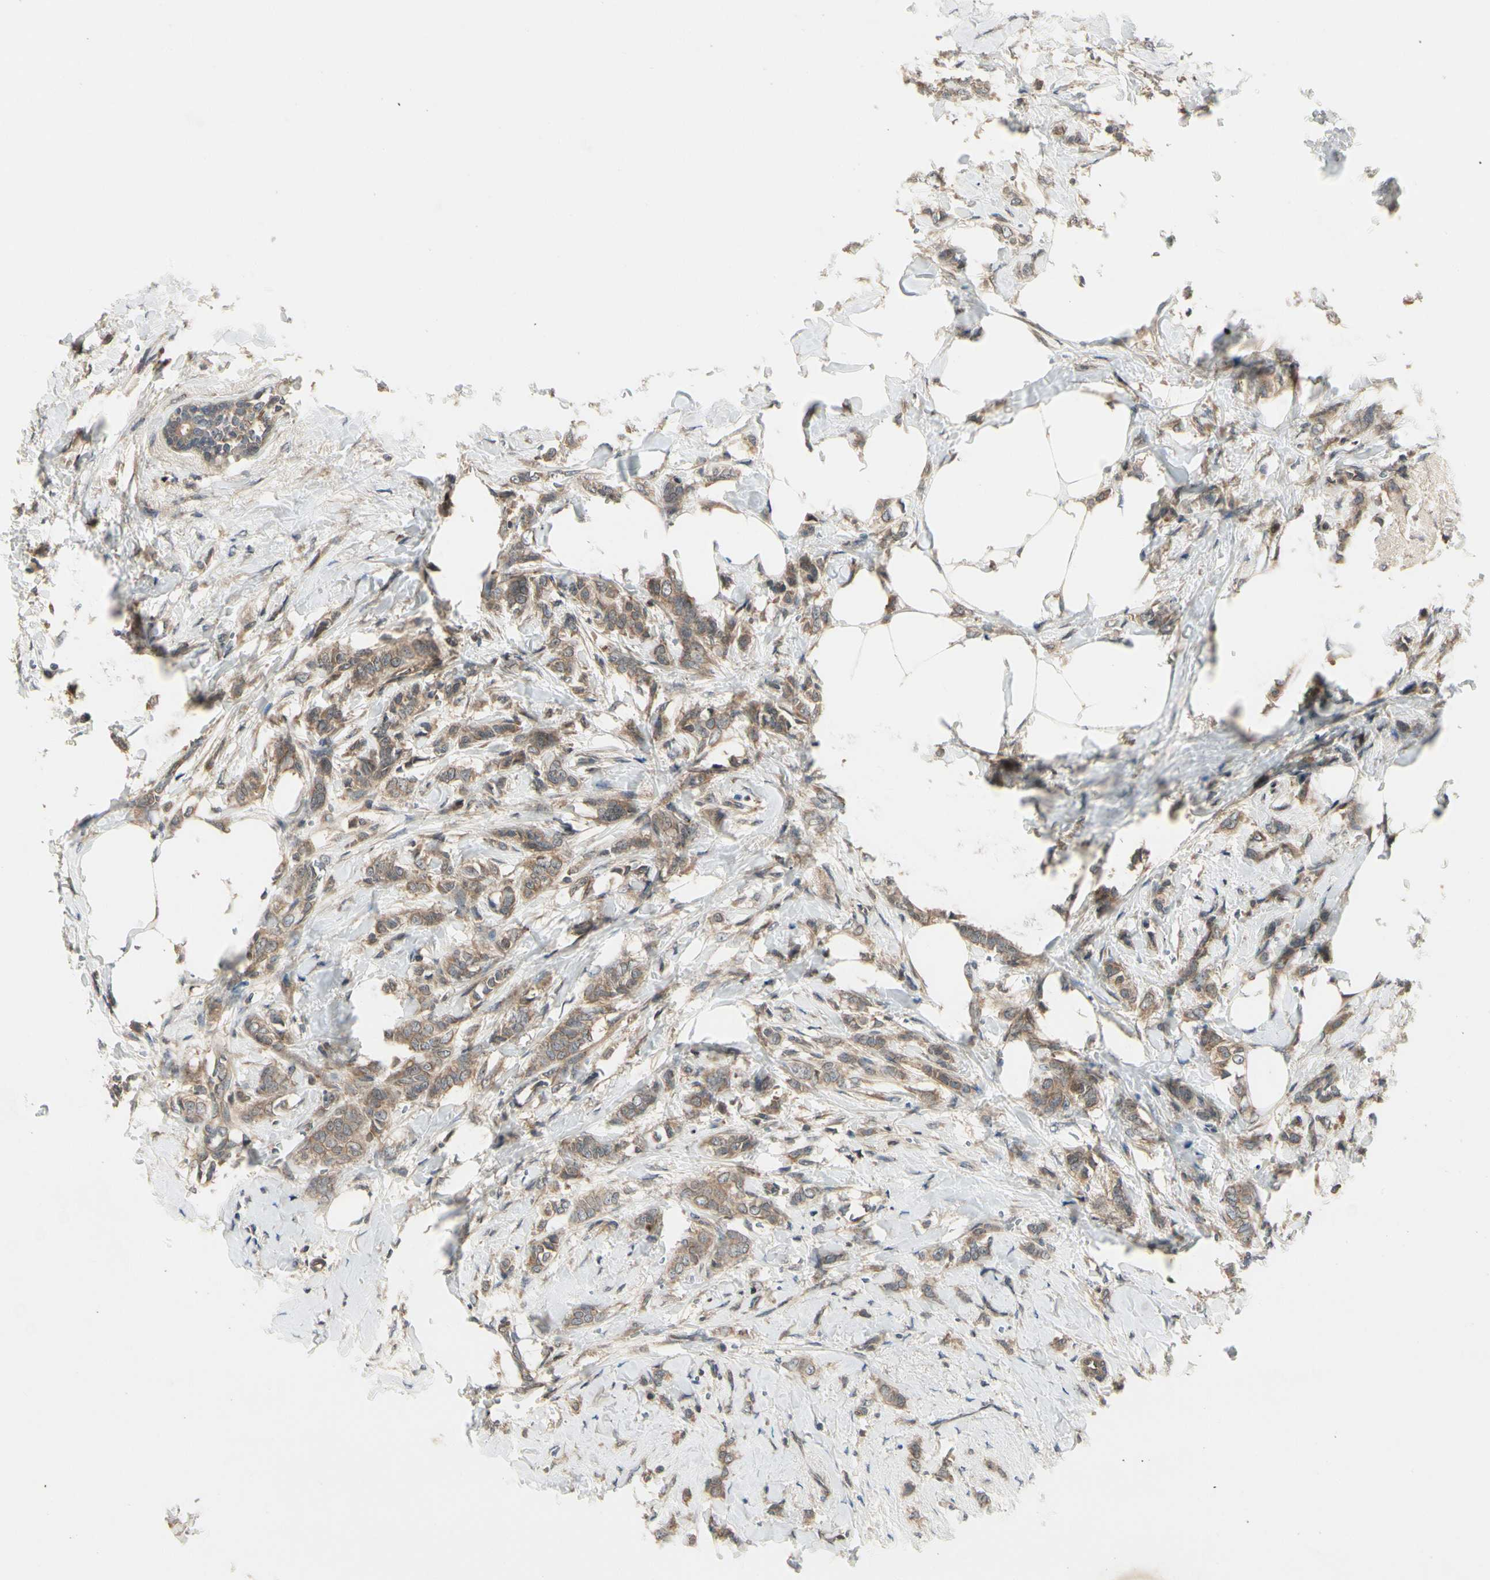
{"staining": {"intensity": "moderate", "quantity": ">75%", "location": "cytoplasmic/membranous"}, "tissue": "breast cancer", "cell_type": "Tumor cells", "image_type": "cancer", "snomed": [{"axis": "morphology", "description": "Lobular carcinoma, in situ"}, {"axis": "morphology", "description": "Lobular carcinoma"}, {"axis": "topography", "description": "Breast"}], "caption": "This is an image of immunohistochemistry (IHC) staining of lobular carcinoma in situ (breast), which shows moderate expression in the cytoplasmic/membranous of tumor cells.", "gene": "RNF14", "patient": {"sex": "female", "age": 41}}